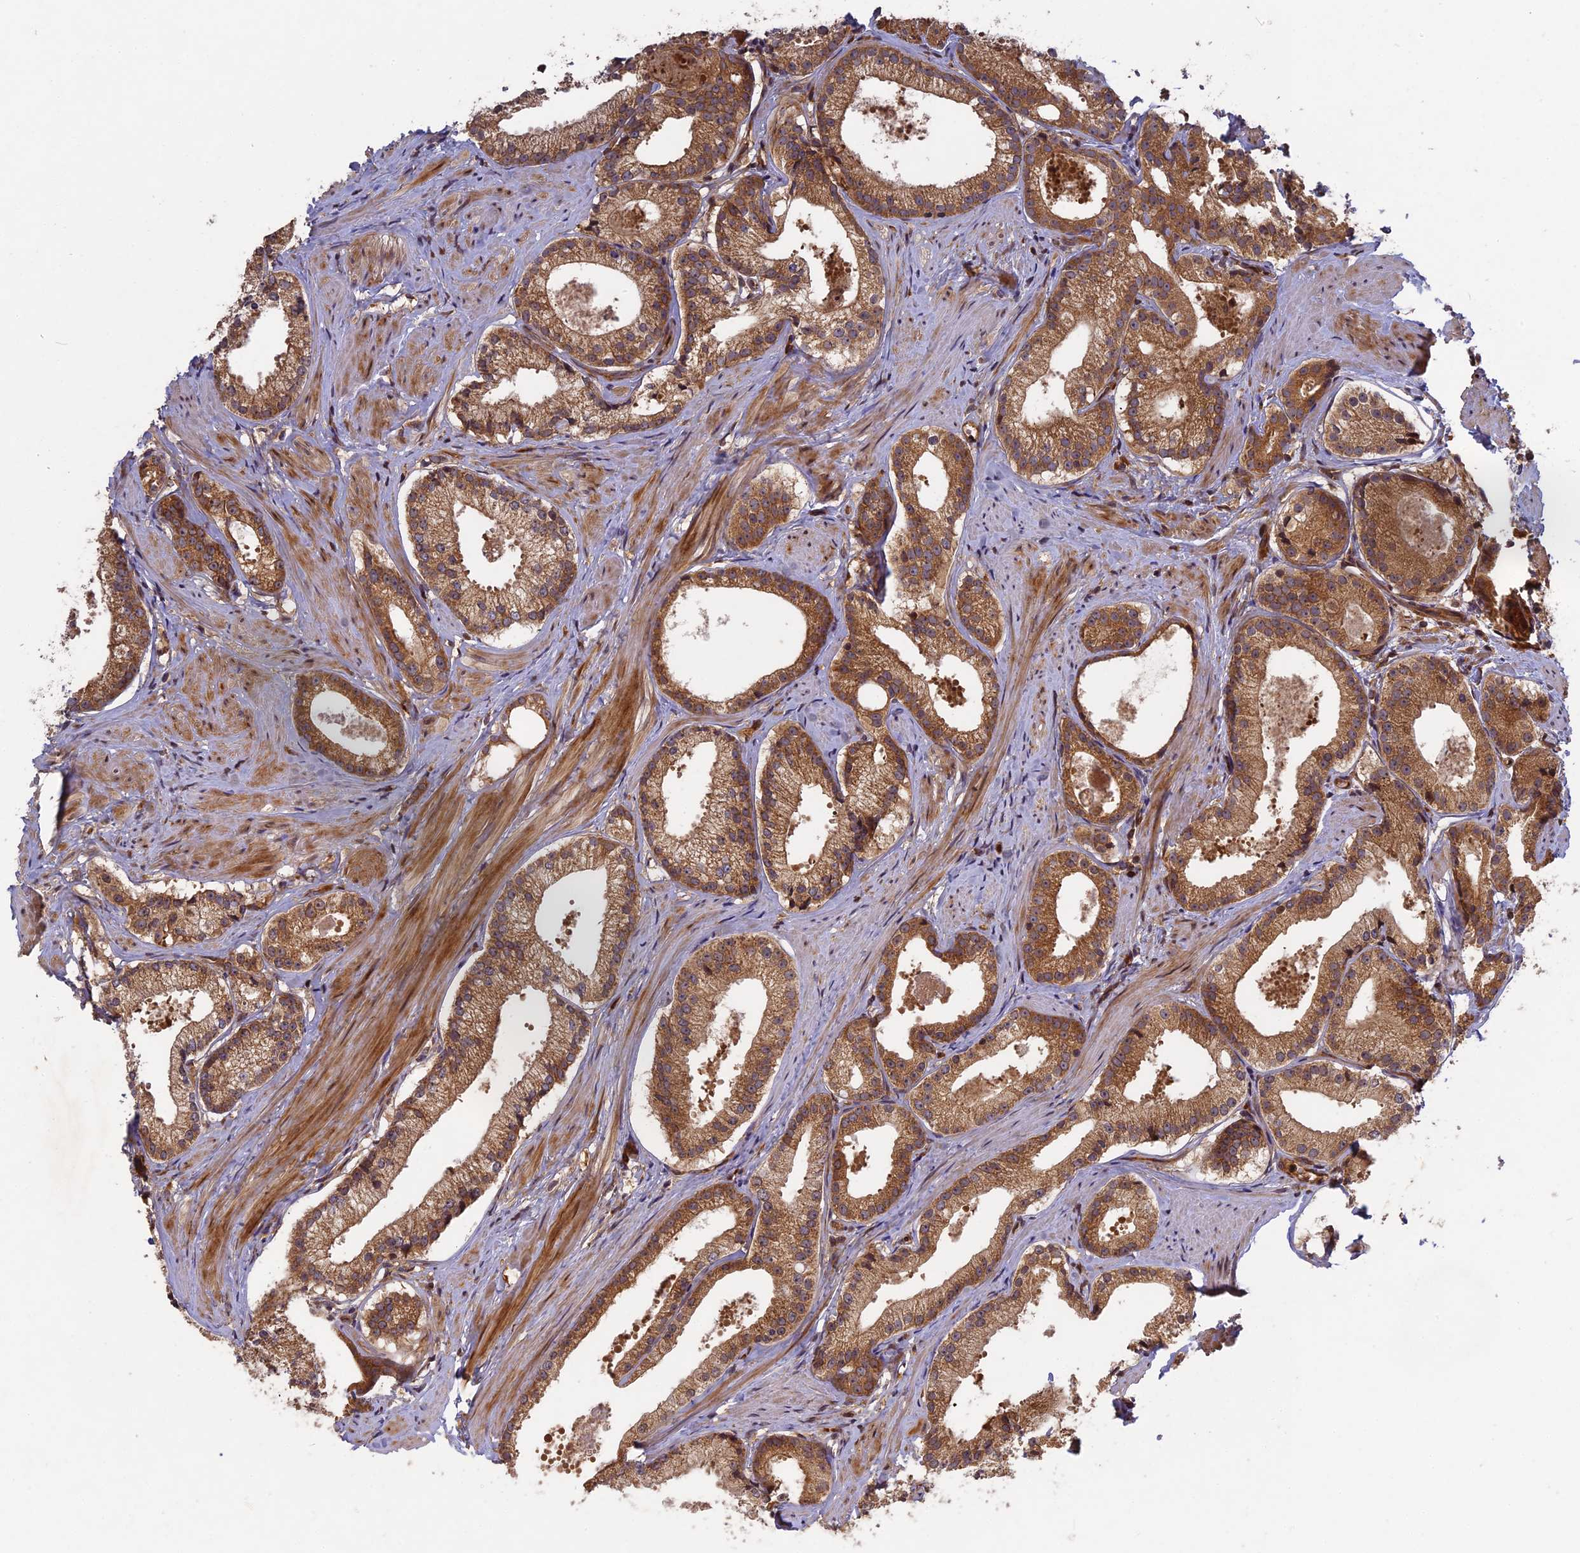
{"staining": {"intensity": "moderate", "quantity": ">75%", "location": "cytoplasmic/membranous"}, "tissue": "prostate cancer", "cell_type": "Tumor cells", "image_type": "cancer", "snomed": [{"axis": "morphology", "description": "Adenocarcinoma, Low grade"}, {"axis": "topography", "description": "Prostate"}], "caption": "Low-grade adenocarcinoma (prostate) stained for a protein (brown) shows moderate cytoplasmic/membranous positive positivity in about >75% of tumor cells.", "gene": "TMUB2", "patient": {"sex": "male", "age": 57}}